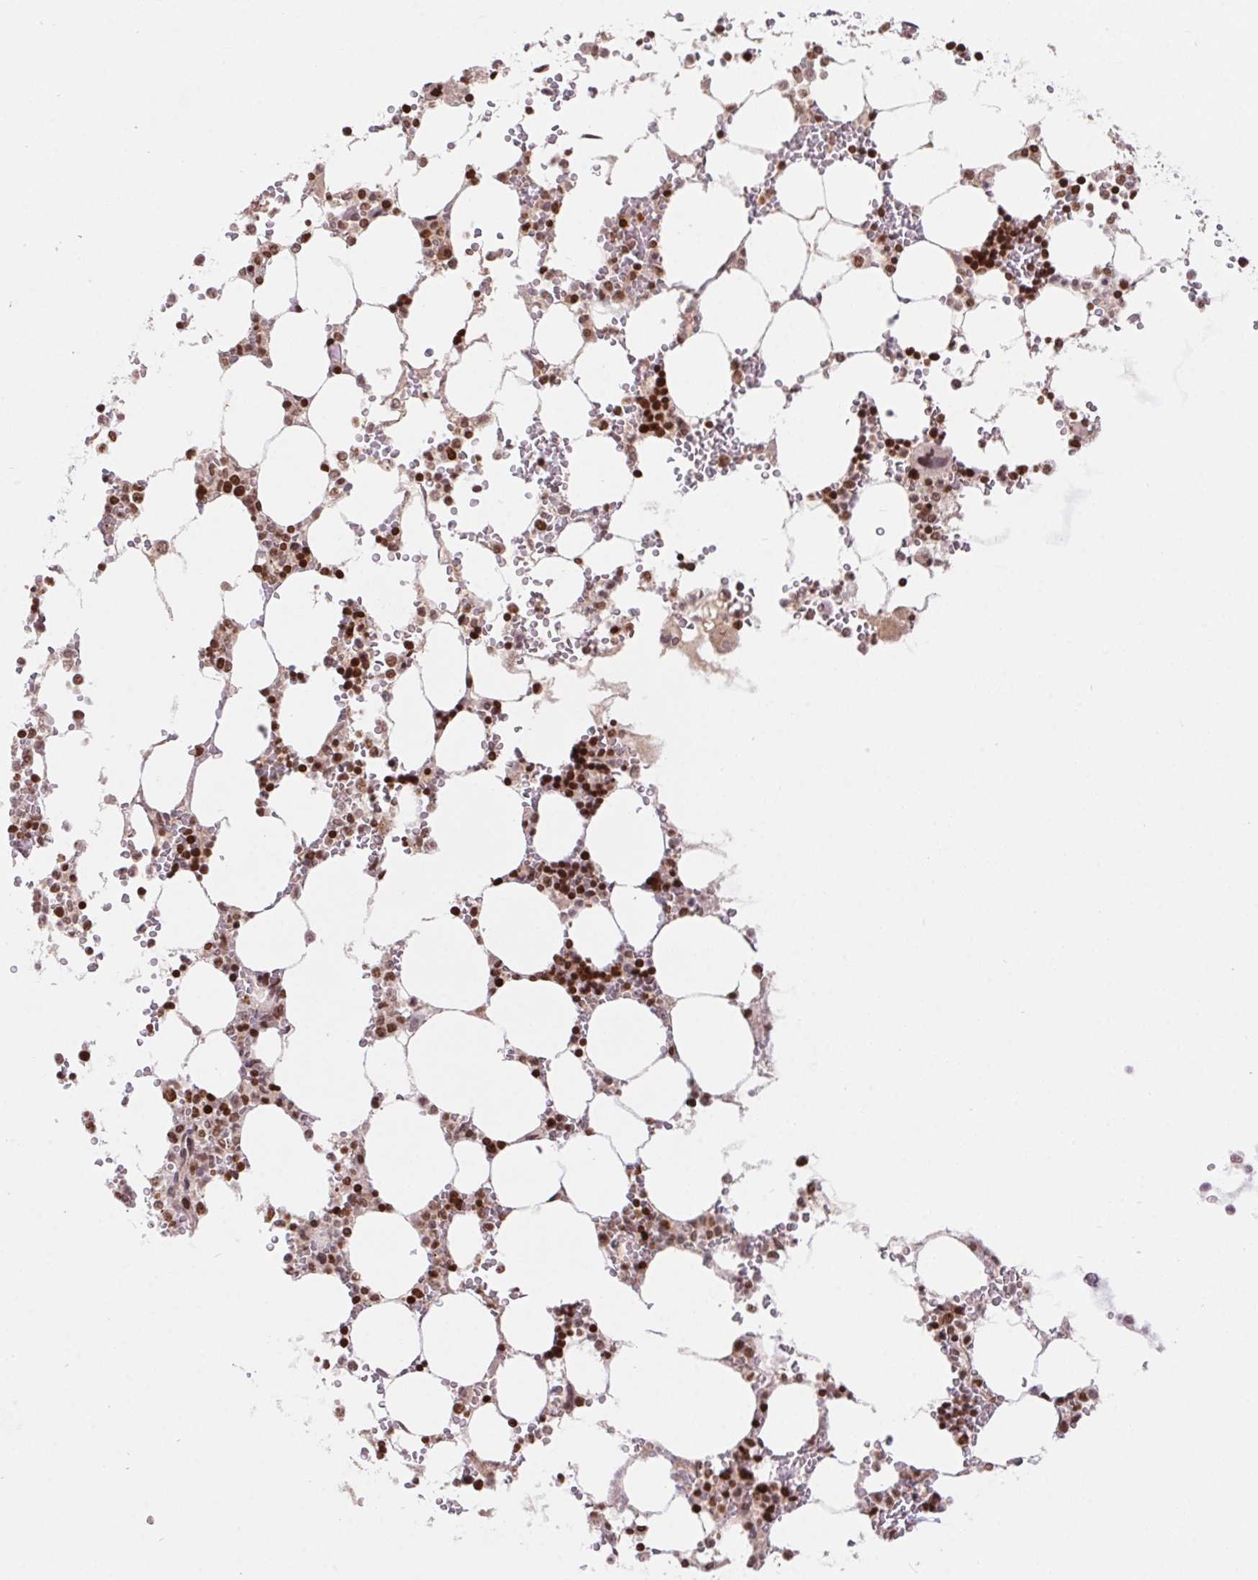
{"staining": {"intensity": "strong", "quantity": ">75%", "location": "nuclear"}, "tissue": "bone marrow", "cell_type": "Hematopoietic cells", "image_type": "normal", "snomed": [{"axis": "morphology", "description": "Normal tissue, NOS"}, {"axis": "topography", "description": "Bone marrow"}], "caption": "A brown stain labels strong nuclear positivity of a protein in hematopoietic cells of normal human bone marrow. The staining is performed using DAB brown chromogen to label protein expression. The nuclei are counter-stained blue using hematoxylin.", "gene": "POLD3", "patient": {"sex": "male", "age": 64}}